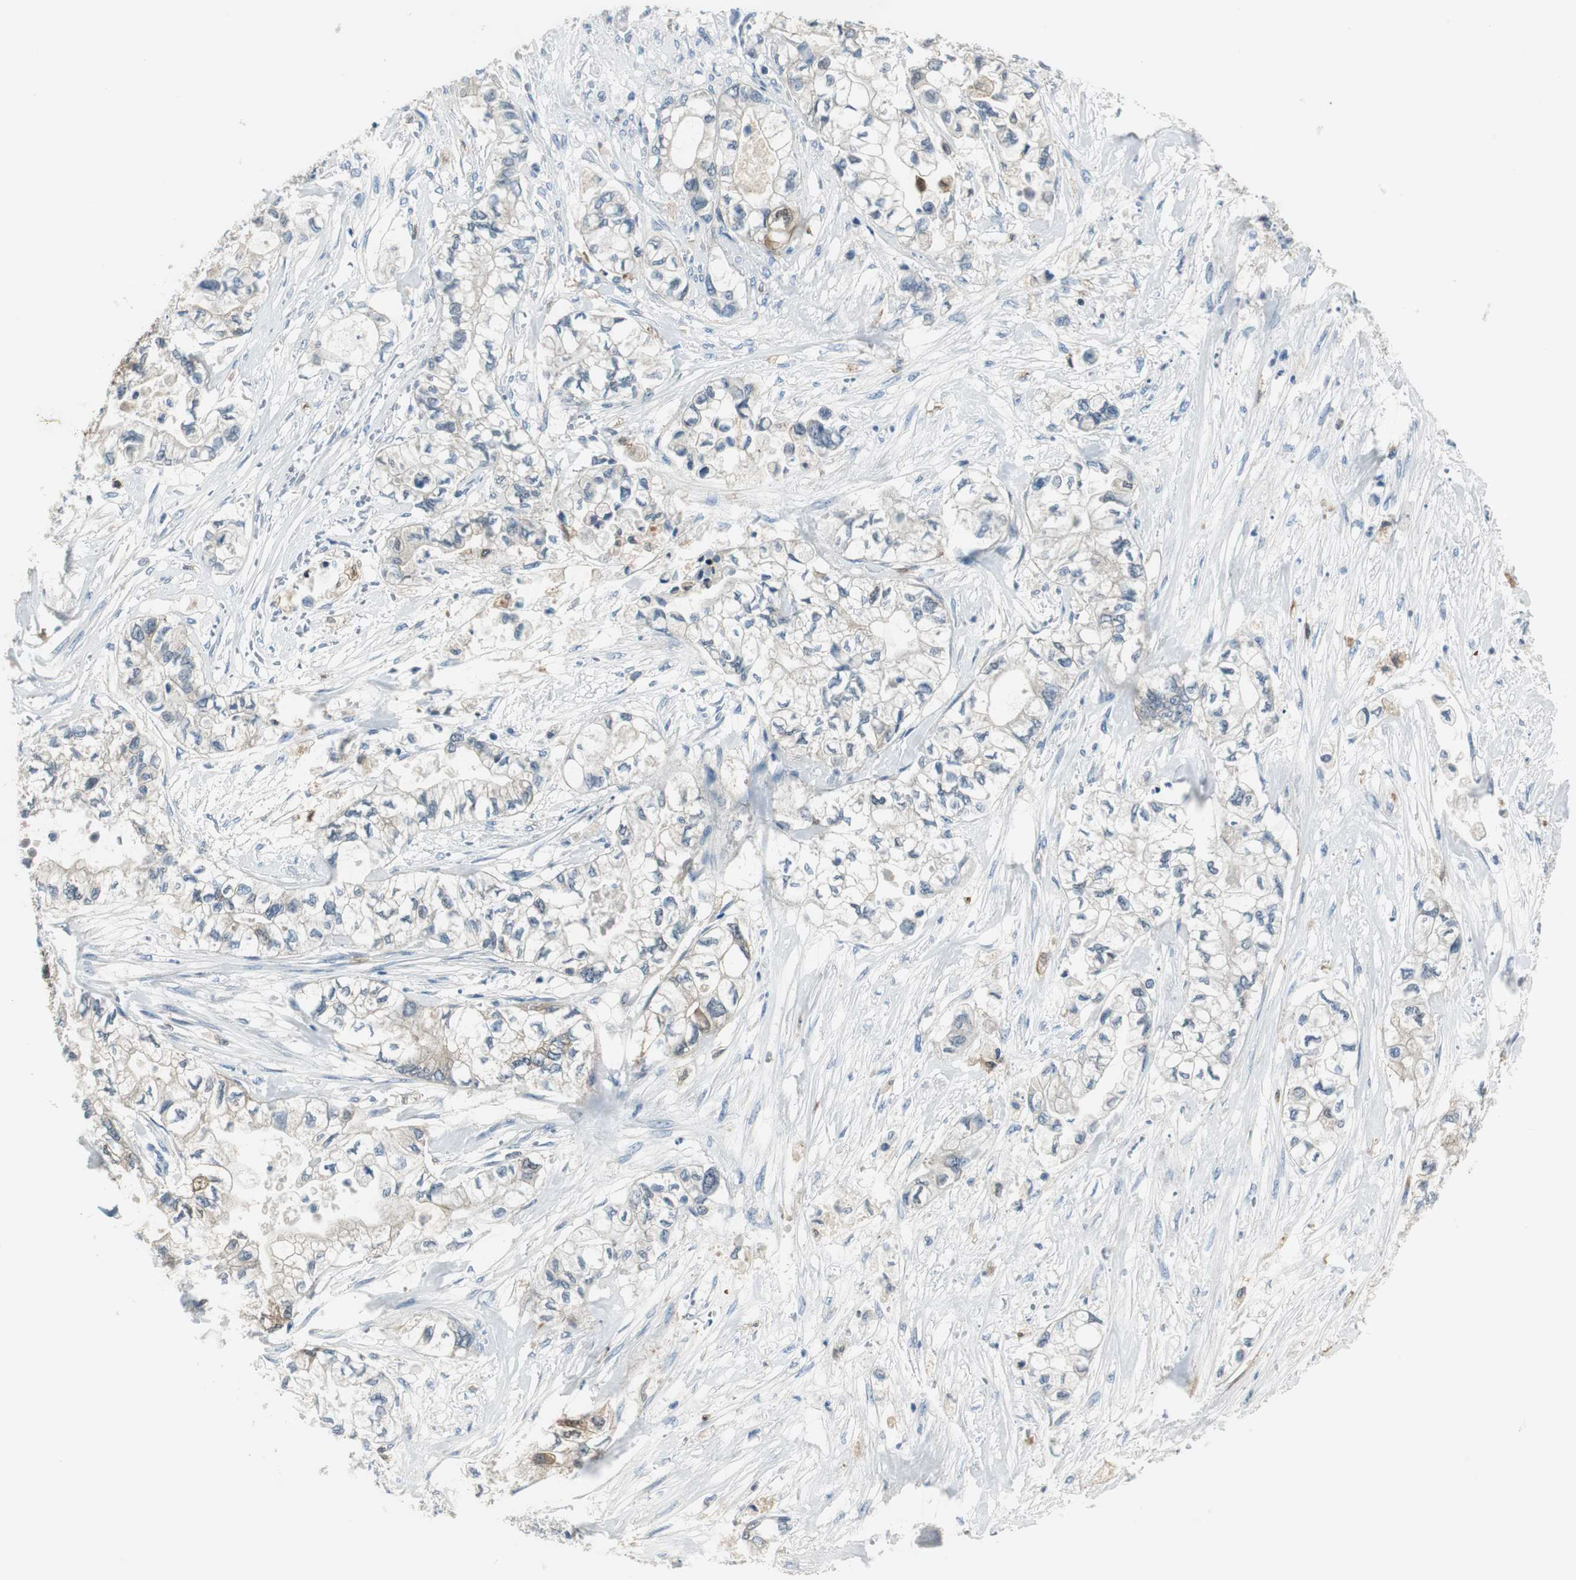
{"staining": {"intensity": "negative", "quantity": "none", "location": "none"}, "tissue": "pancreatic cancer", "cell_type": "Tumor cells", "image_type": "cancer", "snomed": [{"axis": "morphology", "description": "Adenocarcinoma, NOS"}, {"axis": "topography", "description": "Pancreas"}], "caption": "The photomicrograph exhibits no significant staining in tumor cells of pancreatic cancer (adenocarcinoma).", "gene": "MSTO1", "patient": {"sex": "male", "age": 79}}